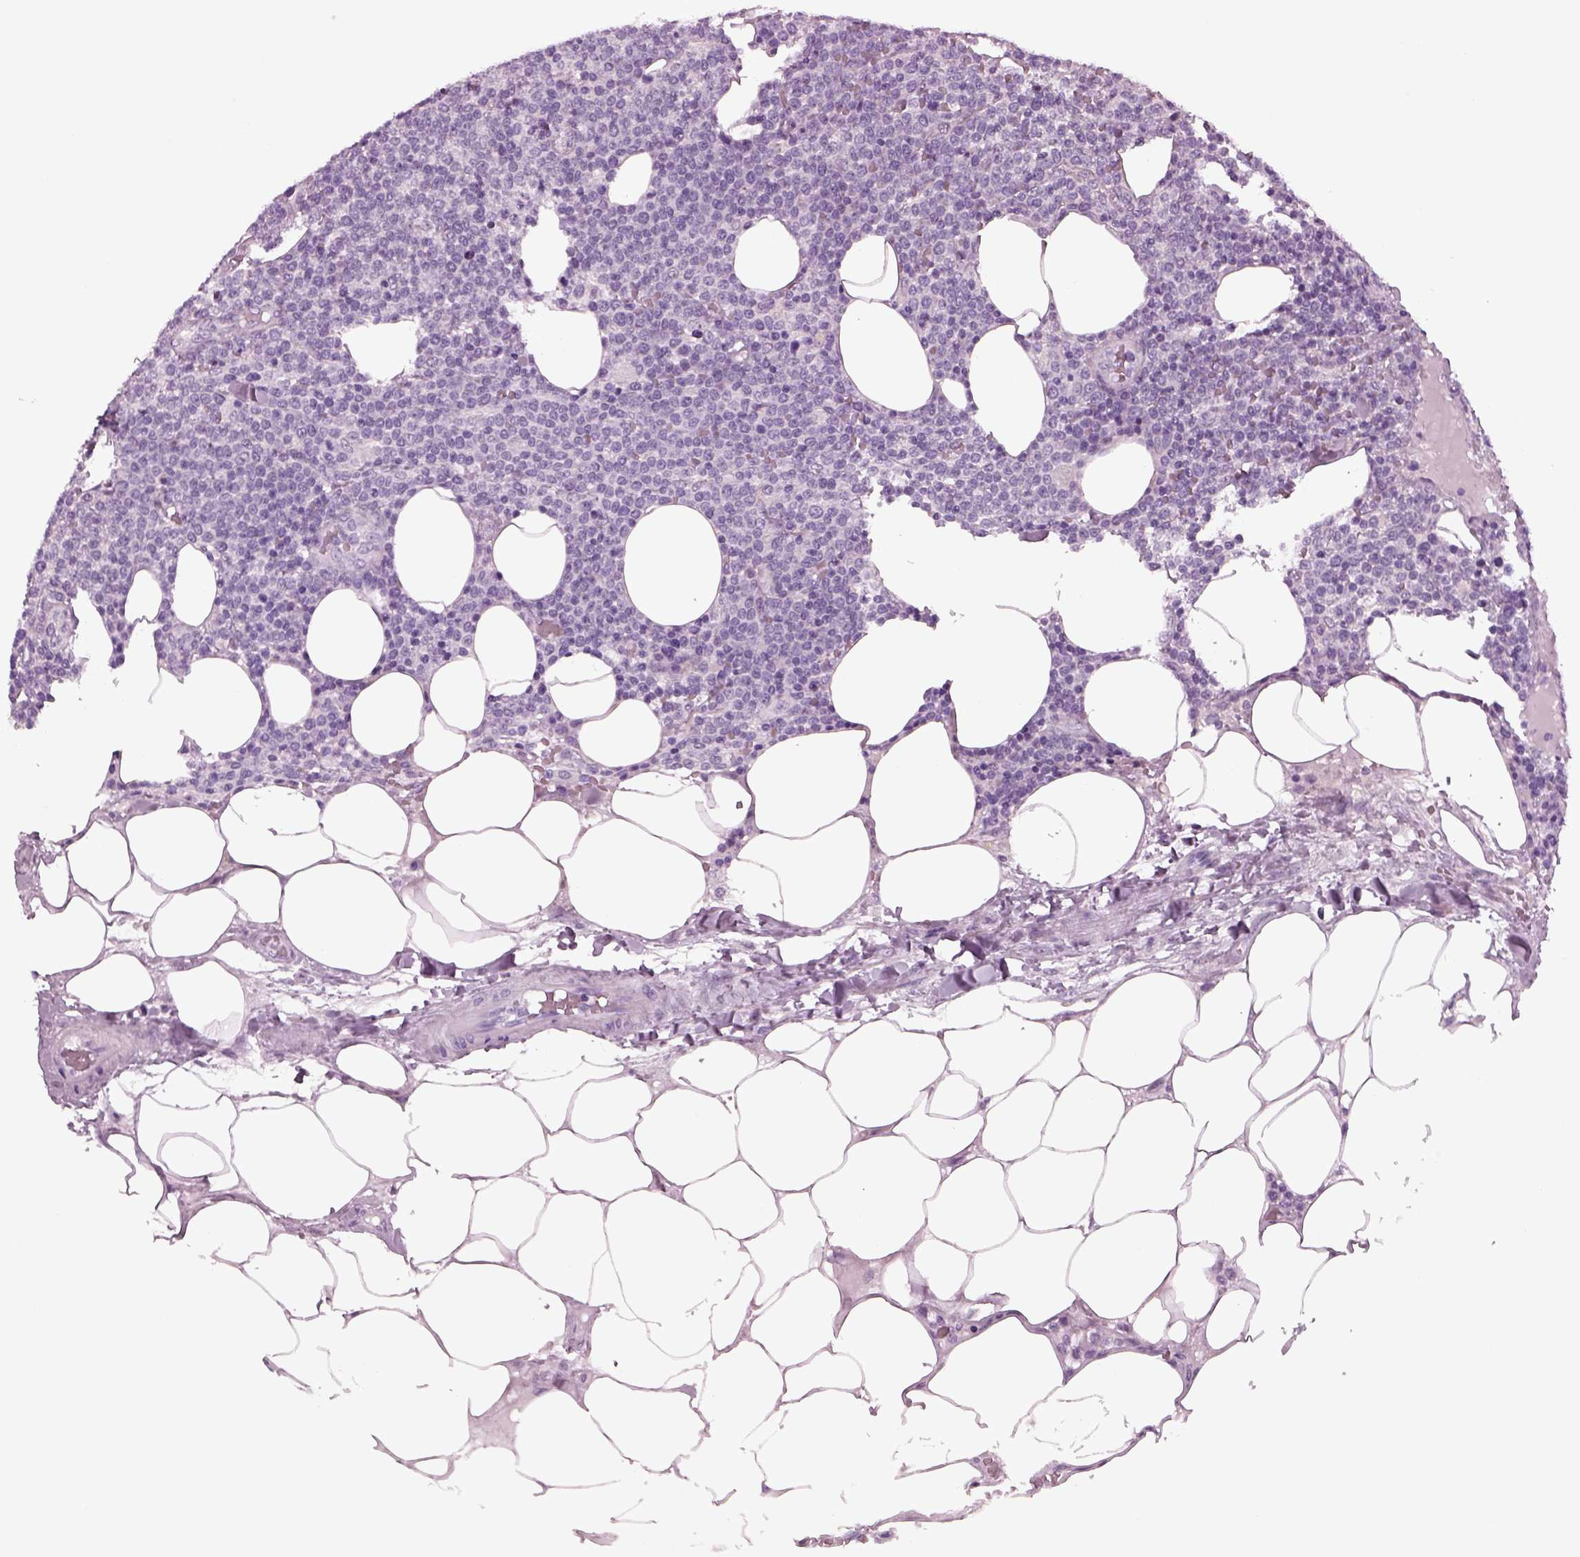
{"staining": {"intensity": "negative", "quantity": "none", "location": "none"}, "tissue": "lymphoma", "cell_type": "Tumor cells", "image_type": "cancer", "snomed": [{"axis": "morphology", "description": "Malignant lymphoma, non-Hodgkin's type, High grade"}, {"axis": "topography", "description": "Lymph node"}], "caption": "A micrograph of human malignant lymphoma, non-Hodgkin's type (high-grade) is negative for staining in tumor cells. Brightfield microscopy of immunohistochemistry stained with DAB (brown) and hematoxylin (blue), captured at high magnification.", "gene": "TPPP2", "patient": {"sex": "male", "age": 61}}